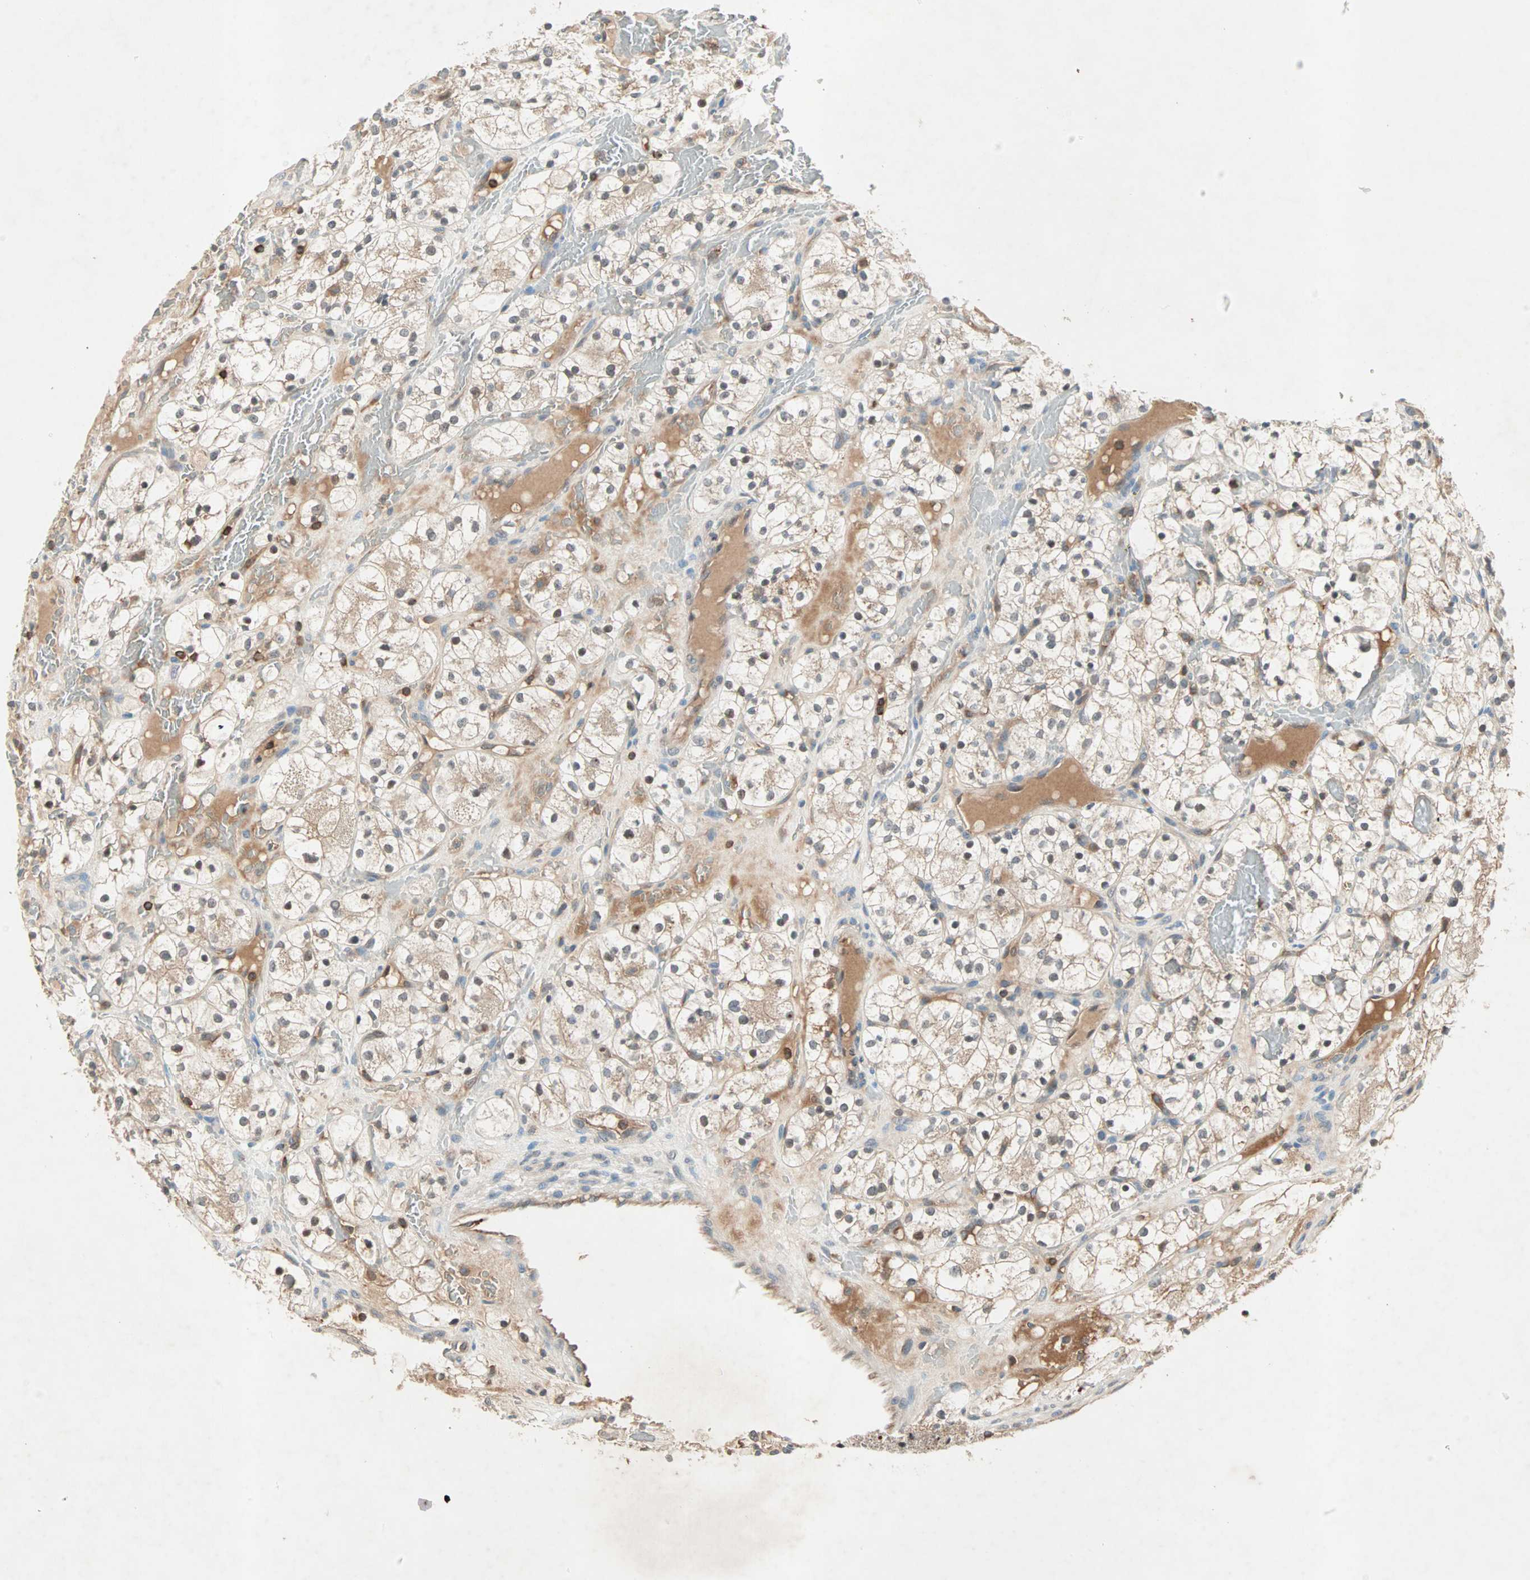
{"staining": {"intensity": "weak", "quantity": "25%-75%", "location": "cytoplasmic/membranous,nuclear"}, "tissue": "renal cancer", "cell_type": "Tumor cells", "image_type": "cancer", "snomed": [{"axis": "morphology", "description": "Adenocarcinoma, NOS"}, {"axis": "topography", "description": "Kidney"}], "caption": "Immunohistochemistry (DAB (3,3'-diaminobenzidine)) staining of renal cancer shows weak cytoplasmic/membranous and nuclear protein expression in about 25%-75% of tumor cells. (brown staining indicates protein expression, while blue staining denotes nuclei).", "gene": "TEC", "patient": {"sex": "female", "age": 60}}